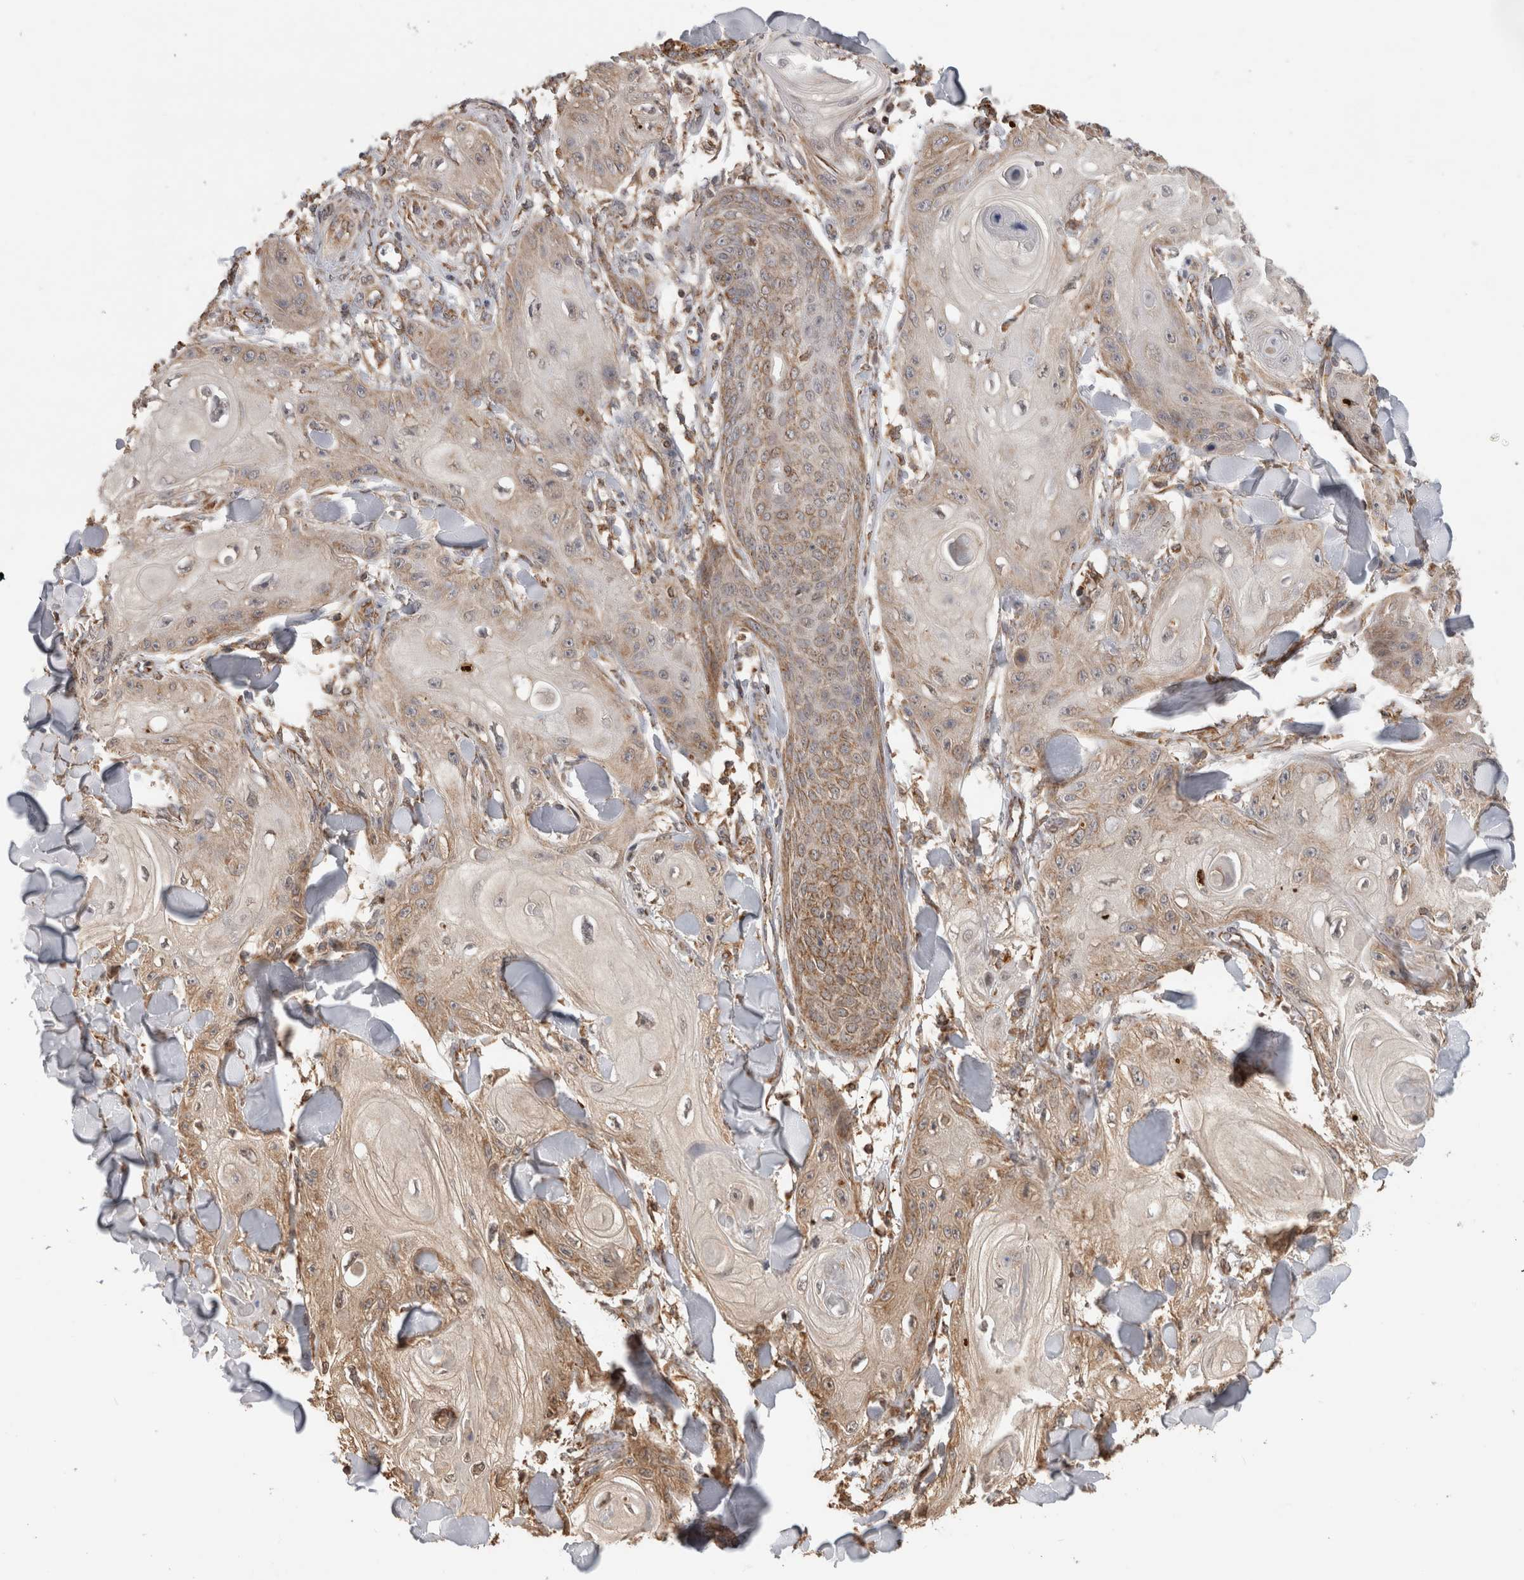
{"staining": {"intensity": "moderate", "quantity": ">75%", "location": "cytoplasmic/membranous"}, "tissue": "skin cancer", "cell_type": "Tumor cells", "image_type": "cancer", "snomed": [{"axis": "morphology", "description": "Squamous cell carcinoma, NOS"}, {"axis": "topography", "description": "Skin"}], "caption": "DAB (3,3'-diaminobenzidine) immunohistochemical staining of human squamous cell carcinoma (skin) exhibits moderate cytoplasmic/membranous protein expression in about >75% of tumor cells. (Brightfield microscopy of DAB IHC at high magnification).", "gene": "IMMP2L", "patient": {"sex": "male", "age": 74}}